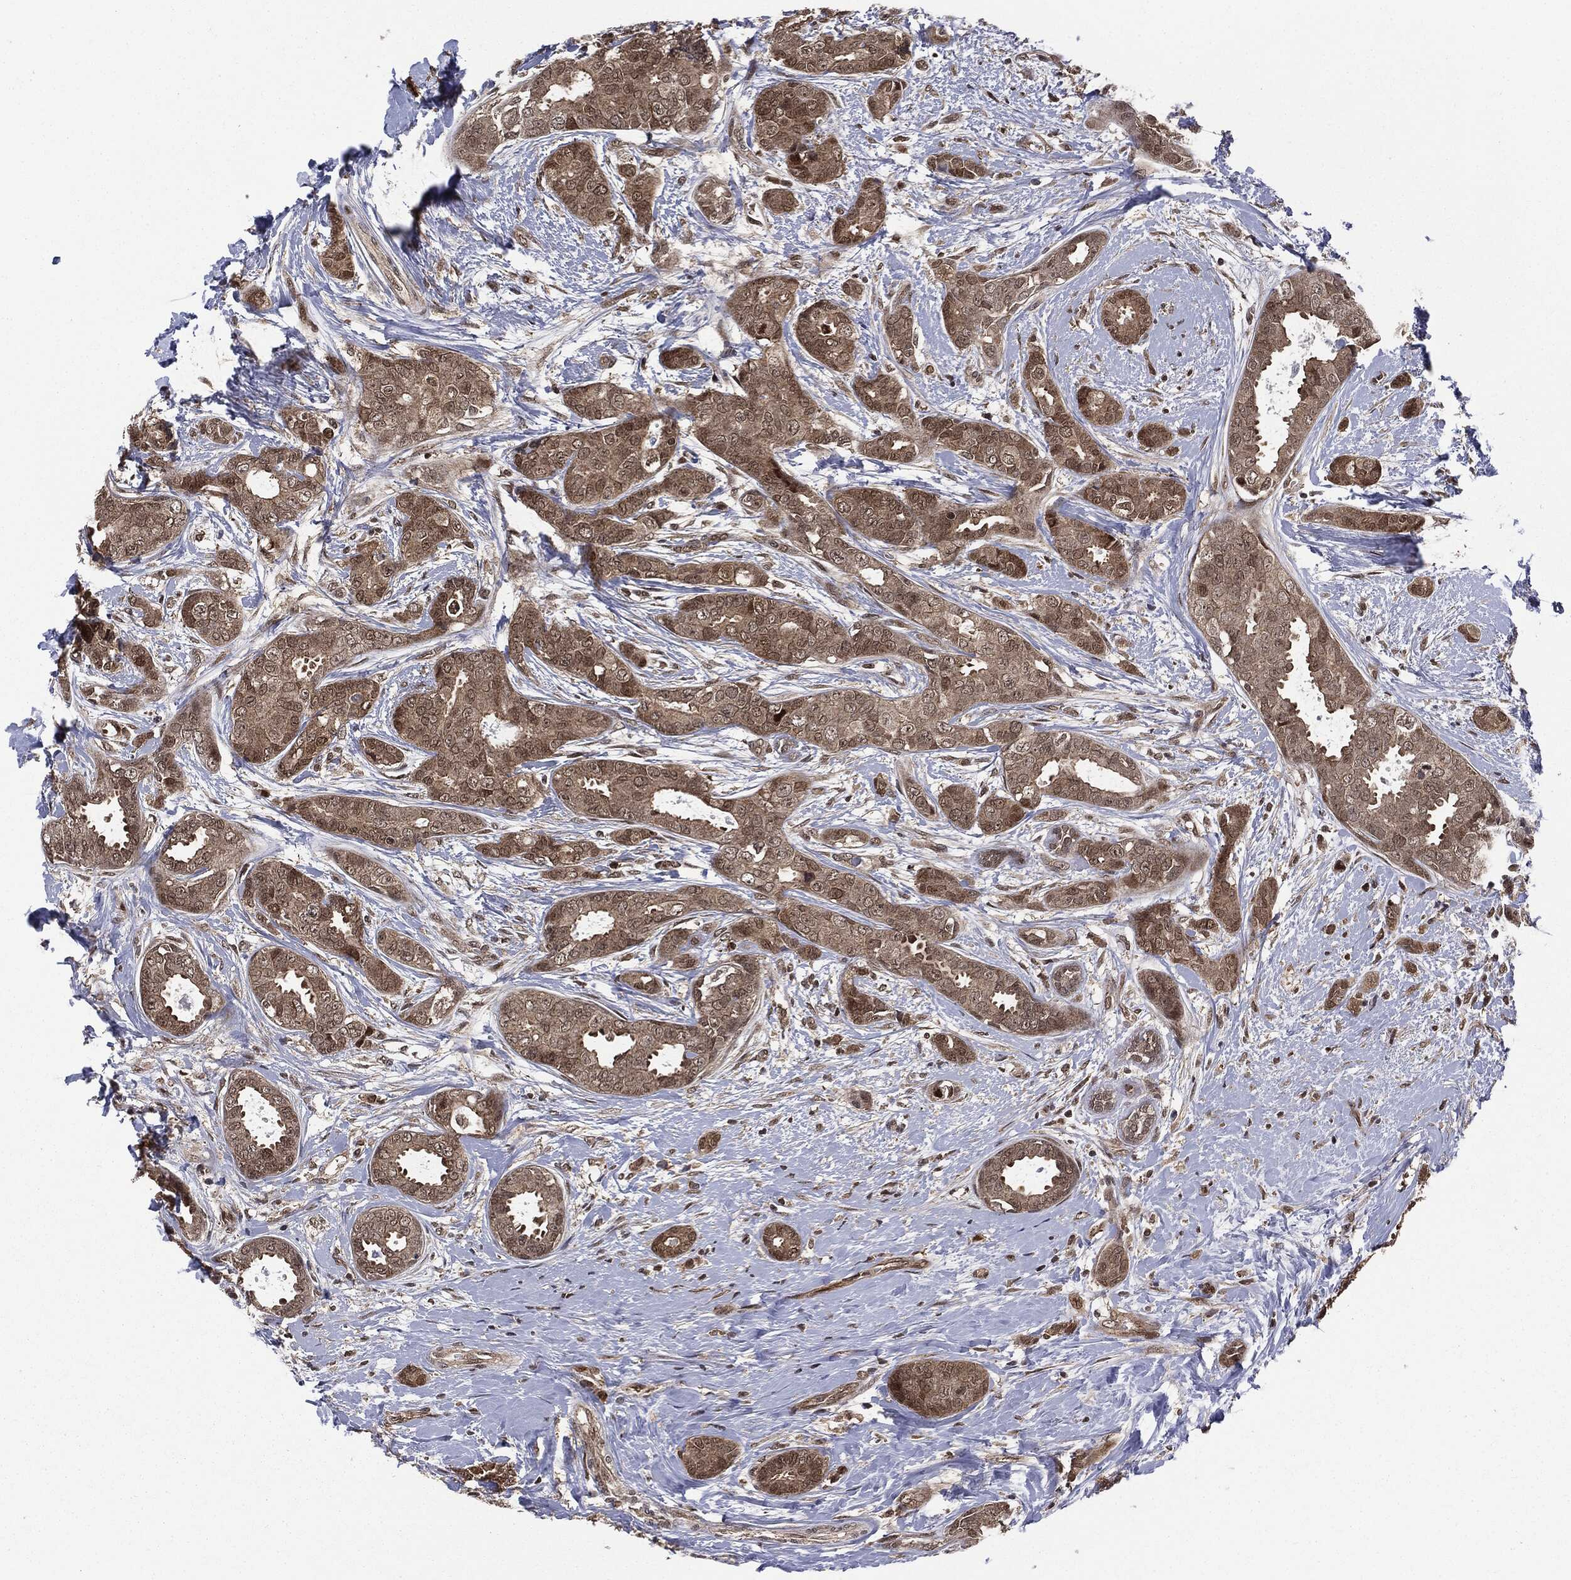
{"staining": {"intensity": "weak", "quantity": "25%-75%", "location": "cytoplasmic/membranous,nuclear"}, "tissue": "breast cancer", "cell_type": "Tumor cells", "image_type": "cancer", "snomed": [{"axis": "morphology", "description": "Duct carcinoma"}, {"axis": "topography", "description": "Breast"}], "caption": "Immunohistochemistry (IHC) histopathology image of neoplastic tissue: breast cancer stained using immunohistochemistry (IHC) reveals low levels of weak protein expression localized specifically in the cytoplasmic/membranous and nuclear of tumor cells, appearing as a cytoplasmic/membranous and nuclear brown color.", "gene": "PTPA", "patient": {"sex": "female", "age": 45}}